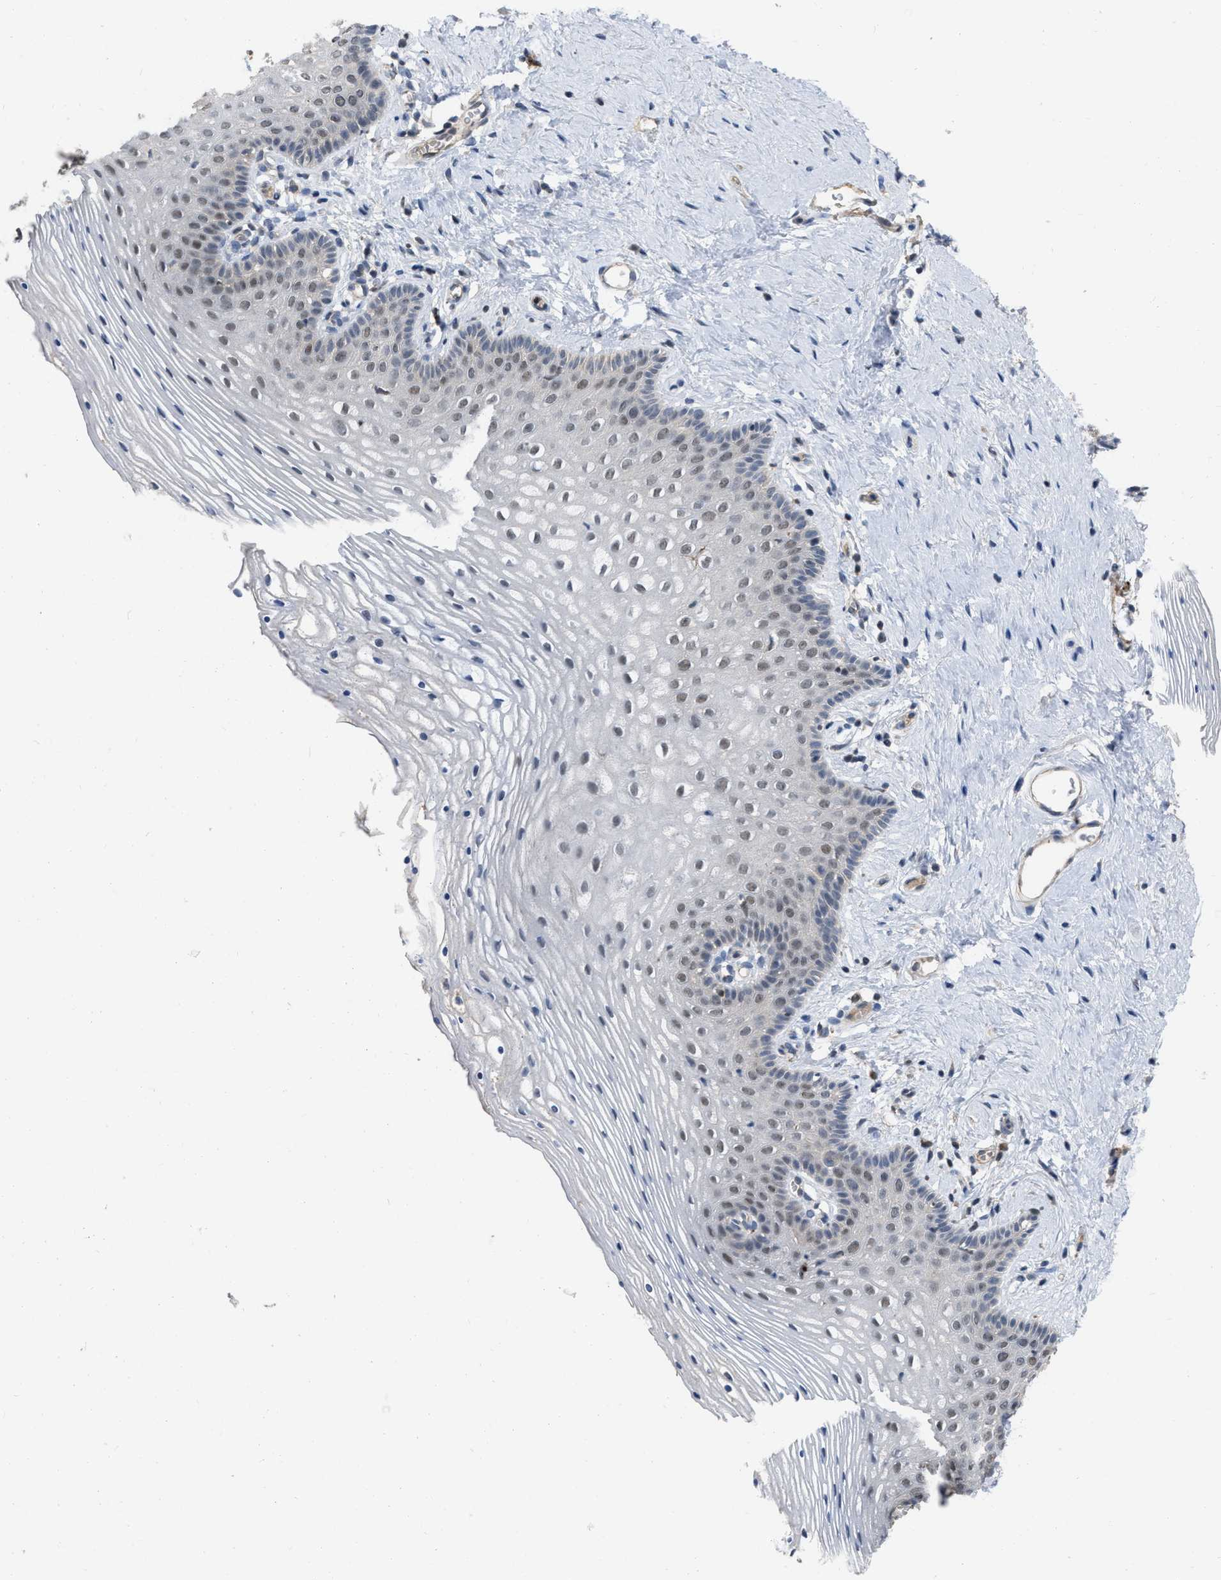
{"staining": {"intensity": "negative", "quantity": "none", "location": "none"}, "tissue": "vagina", "cell_type": "Squamous epithelial cells", "image_type": "normal", "snomed": [{"axis": "morphology", "description": "Normal tissue, NOS"}, {"axis": "topography", "description": "Vagina"}], "caption": "This histopathology image is of benign vagina stained with immunohistochemistry to label a protein in brown with the nuclei are counter-stained blue. There is no positivity in squamous epithelial cells.", "gene": "NAPEPLD", "patient": {"sex": "female", "age": 32}}